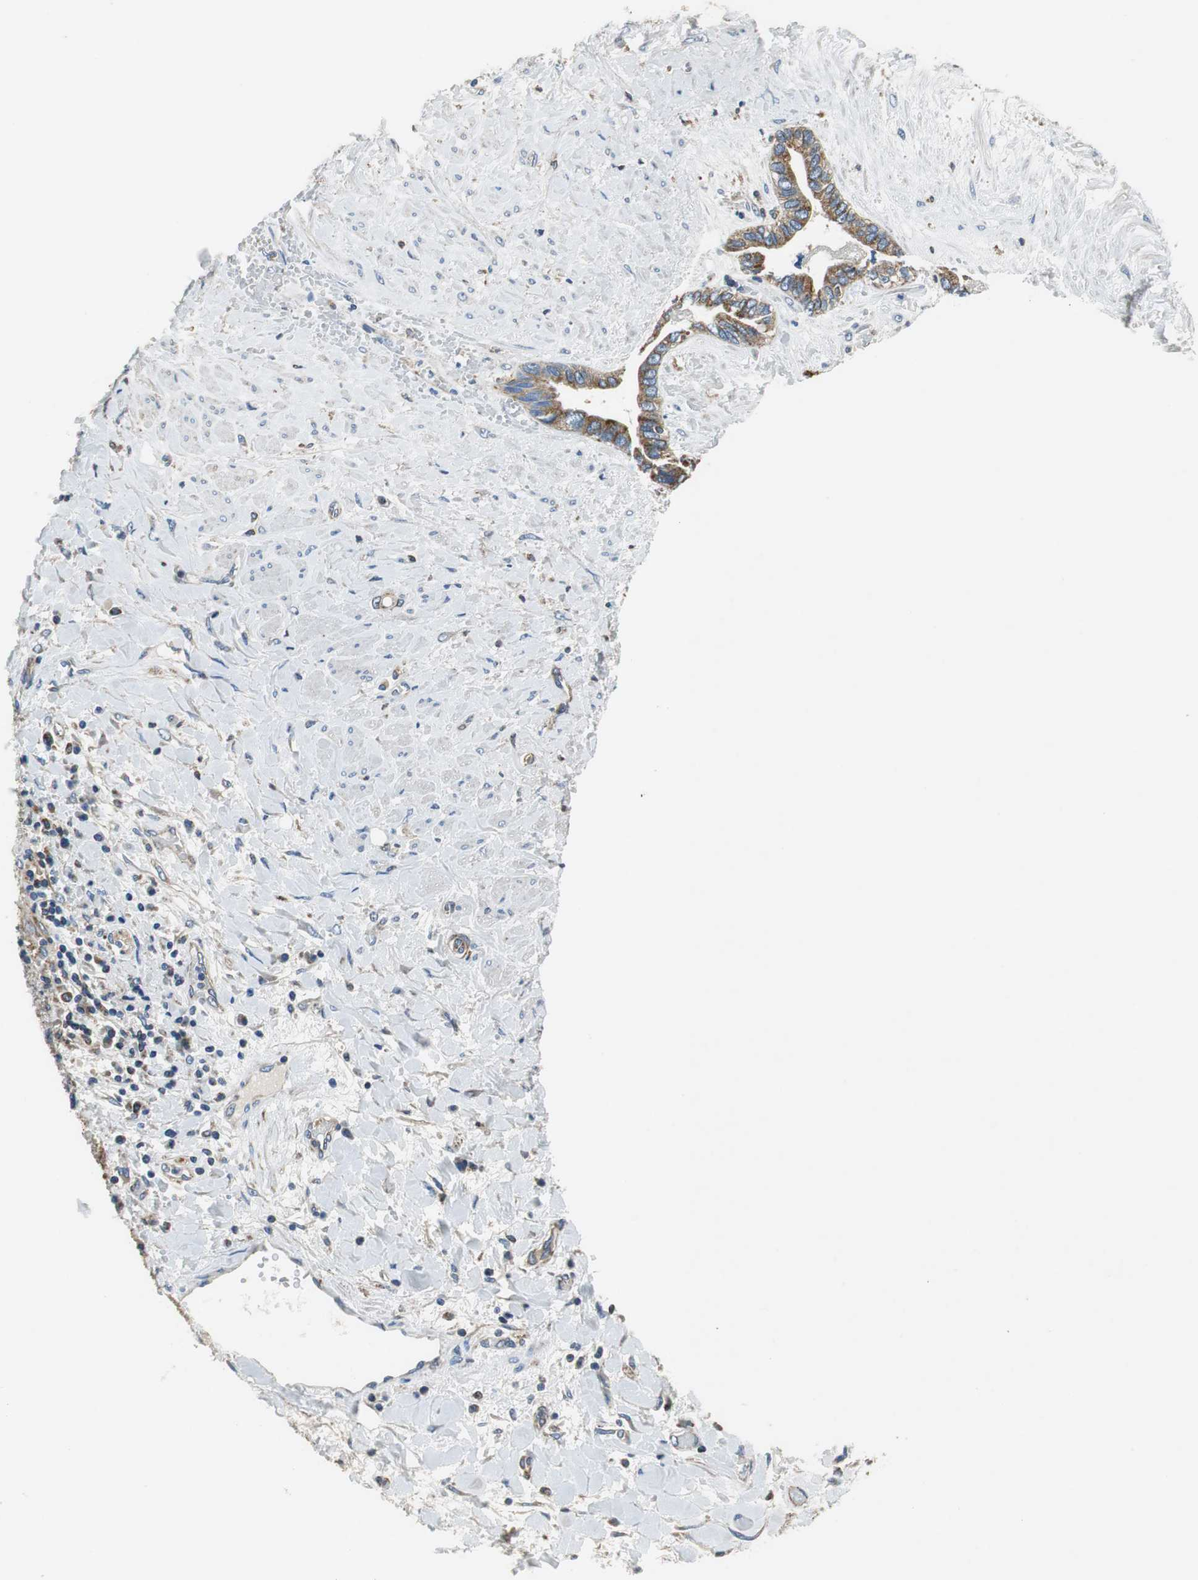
{"staining": {"intensity": "strong", "quantity": ">75%", "location": "cytoplasmic/membranous"}, "tissue": "liver cancer", "cell_type": "Tumor cells", "image_type": "cancer", "snomed": [{"axis": "morphology", "description": "Cholangiocarcinoma"}, {"axis": "topography", "description": "Liver"}], "caption": "The histopathology image demonstrates immunohistochemical staining of liver cancer. There is strong cytoplasmic/membranous positivity is seen in approximately >75% of tumor cells.", "gene": "GSTK1", "patient": {"sex": "female", "age": 65}}